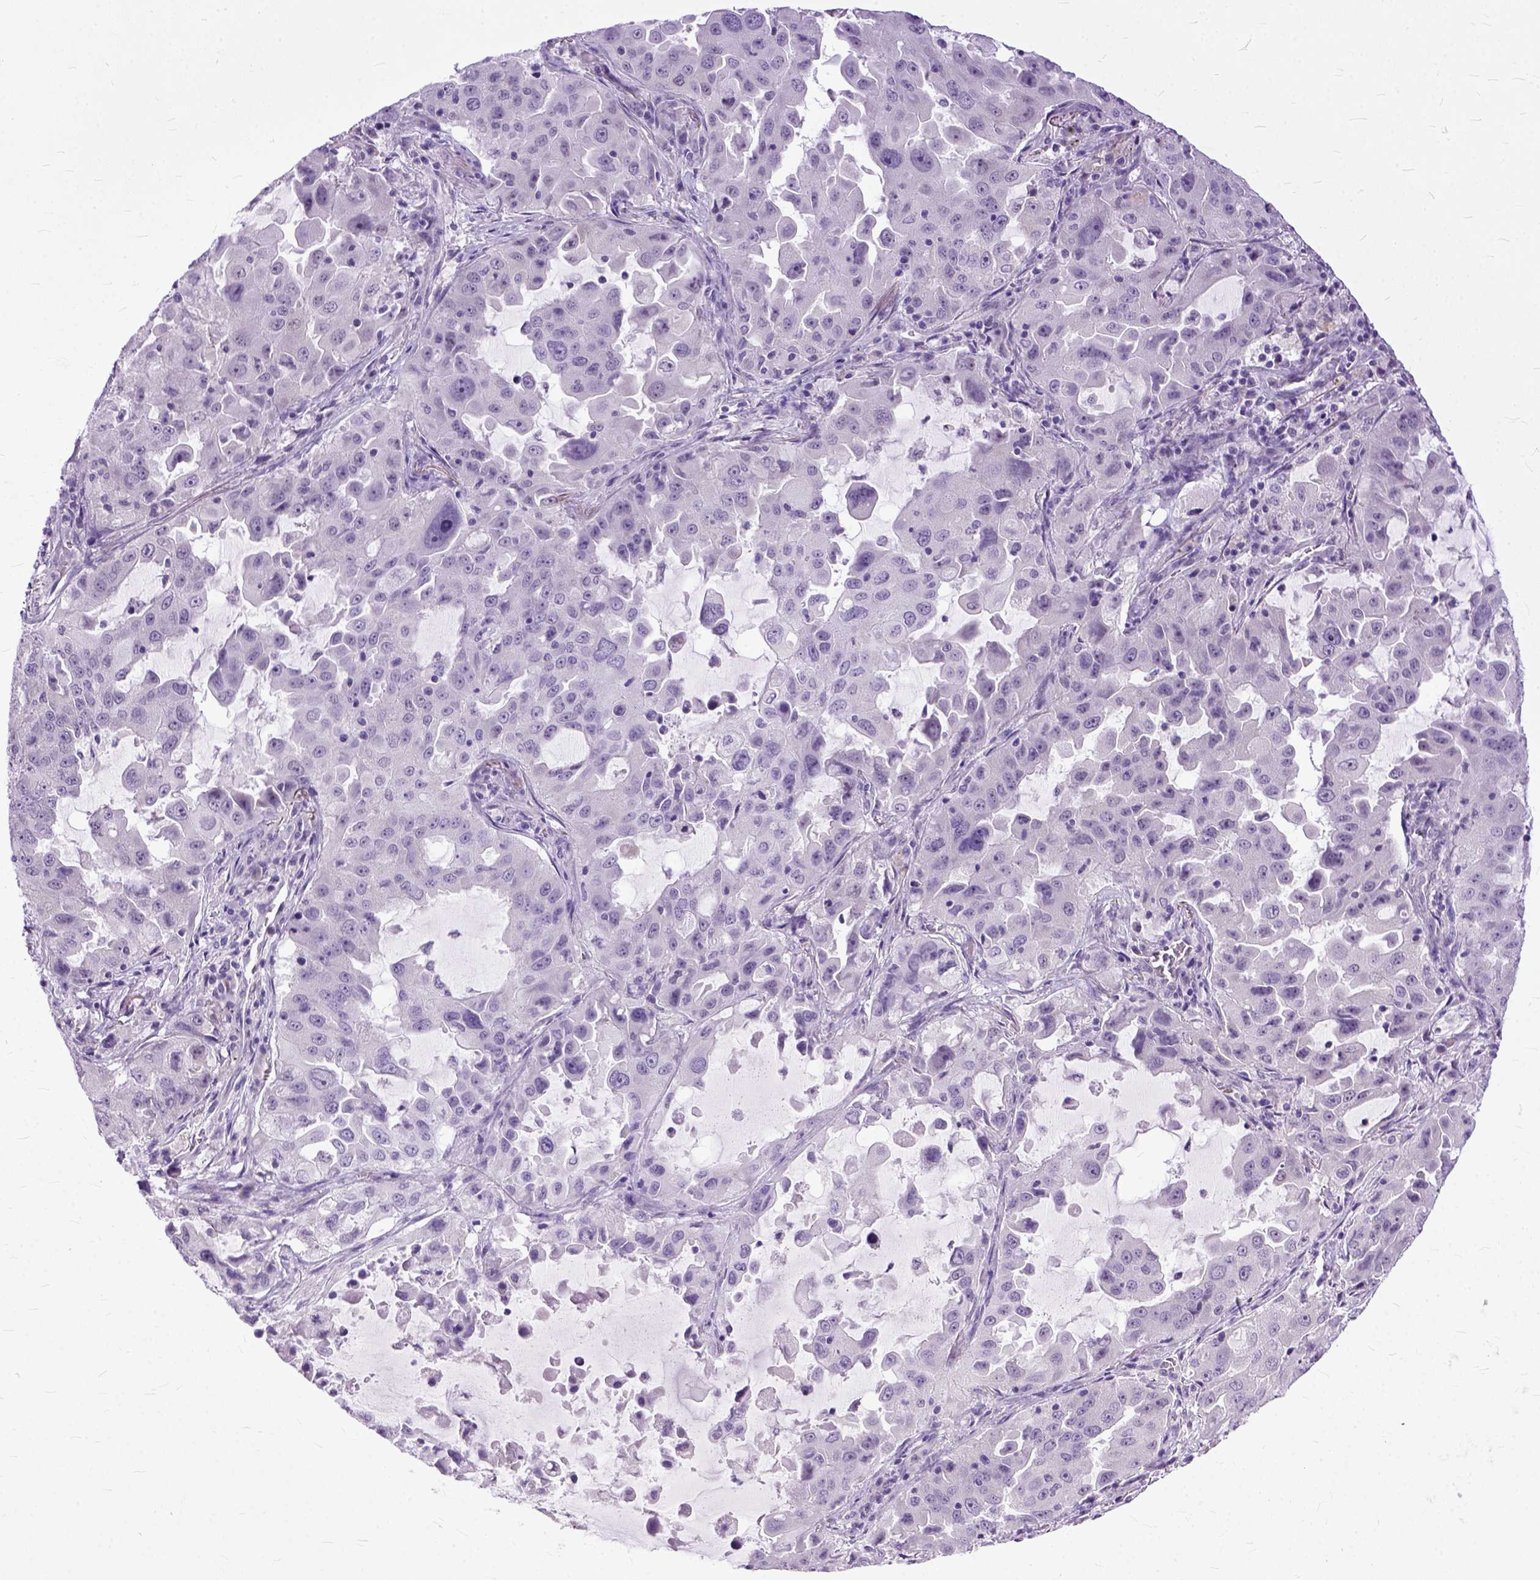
{"staining": {"intensity": "negative", "quantity": "none", "location": "none"}, "tissue": "lung cancer", "cell_type": "Tumor cells", "image_type": "cancer", "snomed": [{"axis": "morphology", "description": "Adenocarcinoma, NOS"}, {"axis": "topography", "description": "Lung"}], "caption": "The micrograph exhibits no significant expression in tumor cells of adenocarcinoma (lung).", "gene": "TCEAL7", "patient": {"sex": "female", "age": 61}}